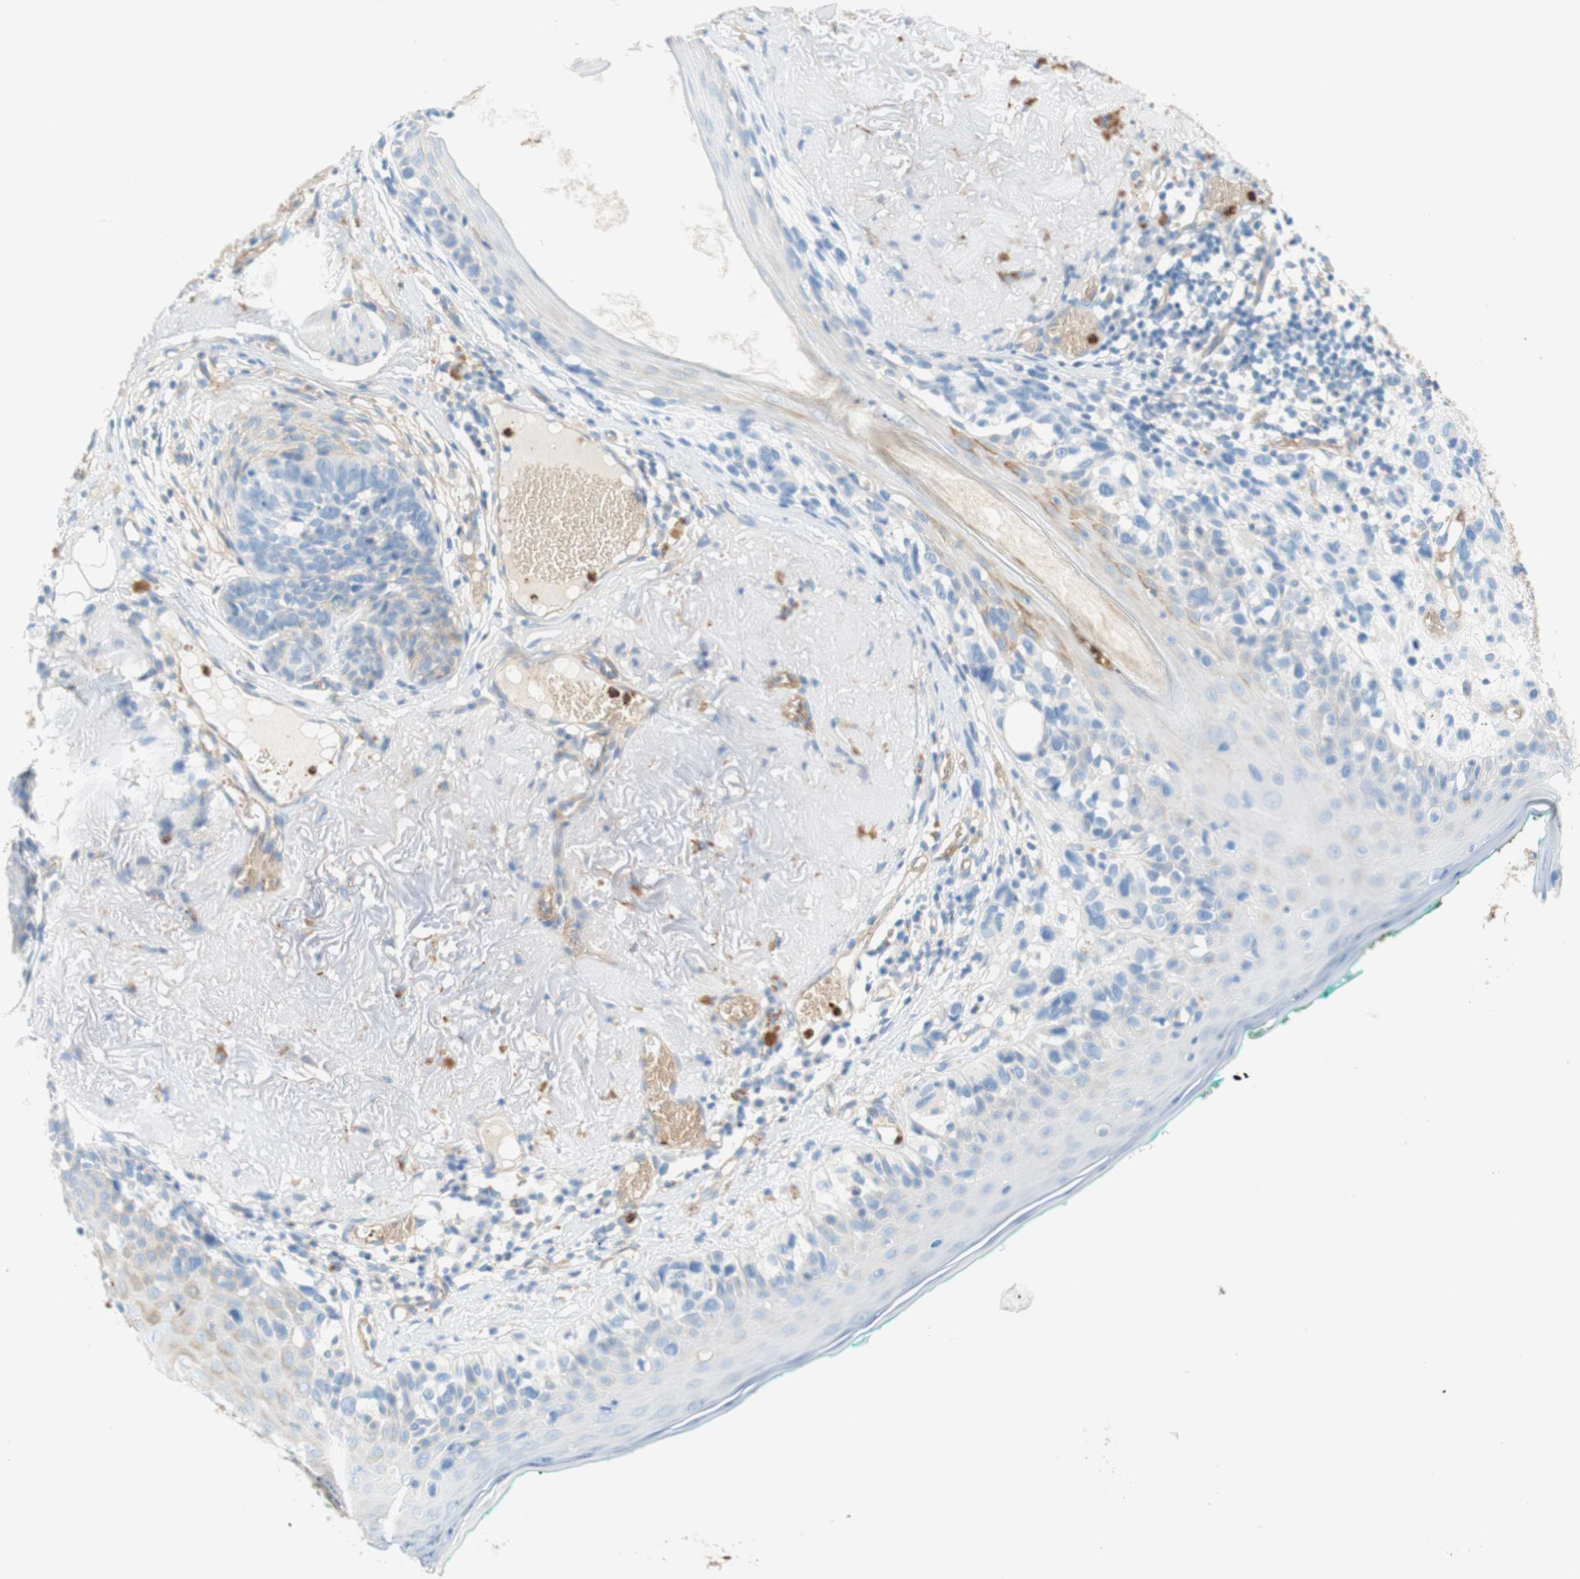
{"staining": {"intensity": "weak", "quantity": "<25%", "location": "cytoplasmic/membranous"}, "tissue": "melanoma", "cell_type": "Tumor cells", "image_type": "cancer", "snomed": [{"axis": "morphology", "description": "Malignant melanoma in situ"}, {"axis": "morphology", "description": "Malignant melanoma, NOS"}, {"axis": "topography", "description": "Skin"}], "caption": "A histopathology image of malignant melanoma stained for a protein shows no brown staining in tumor cells.", "gene": "STOM", "patient": {"sex": "female", "age": 88}}